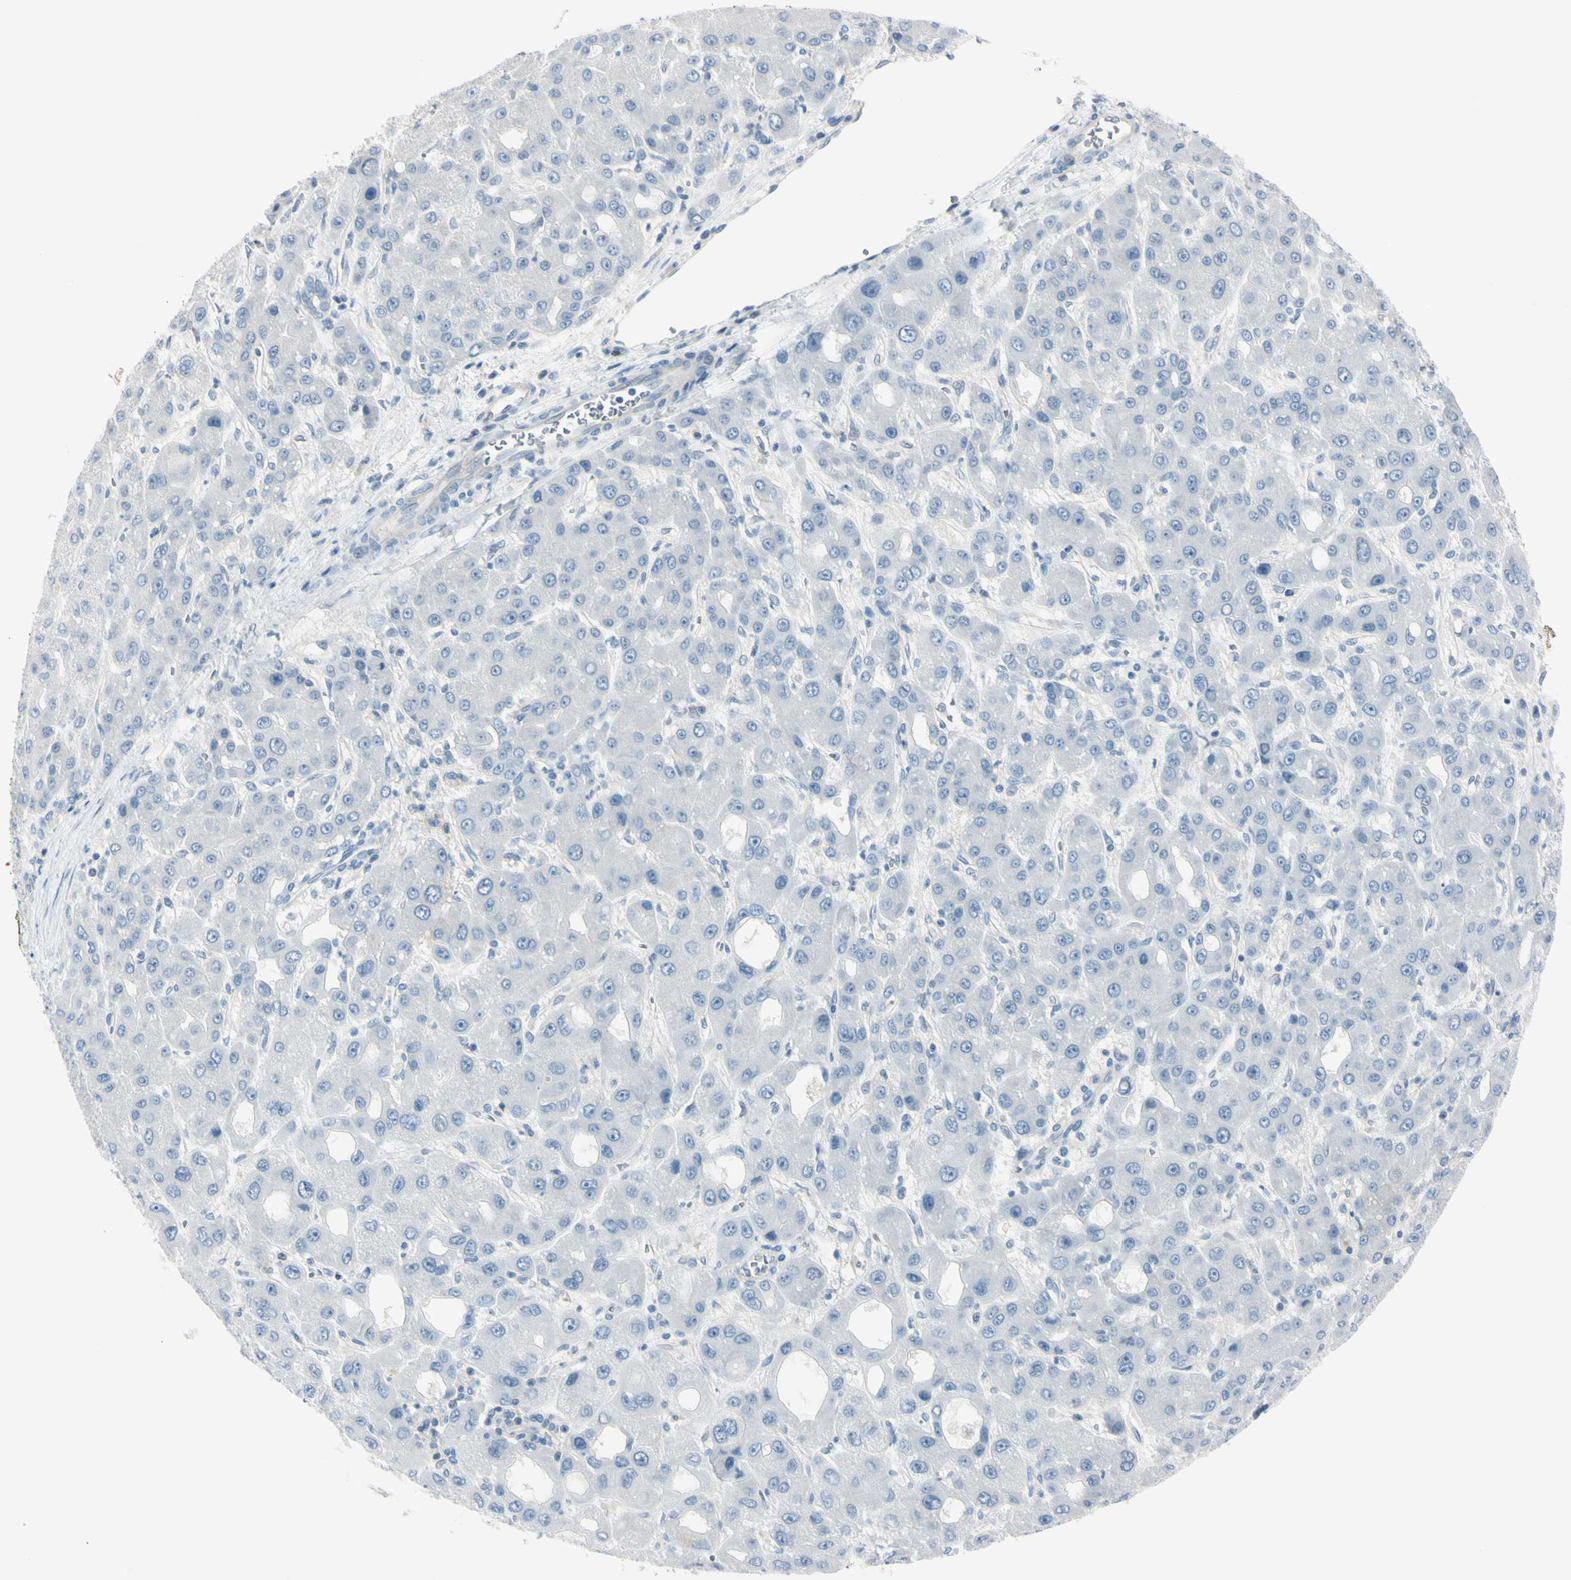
{"staining": {"intensity": "negative", "quantity": "none", "location": "none"}, "tissue": "liver cancer", "cell_type": "Tumor cells", "image_type": "cancer", "snomed": [{"axis": "morphology", "description": "Carcinoma, Hepatocellular, NOS"}, {"axis": "topography", "description": "Liver"}], "caption": "A high-resolution micrograph shows immunohistochemistry (IHC) staining of liver cancer (hepatocellular carcinoma), which reveals no significant expression in tumor cells.", "gene": "ASB9", "patient": {"sex": "male", "age": 55}}